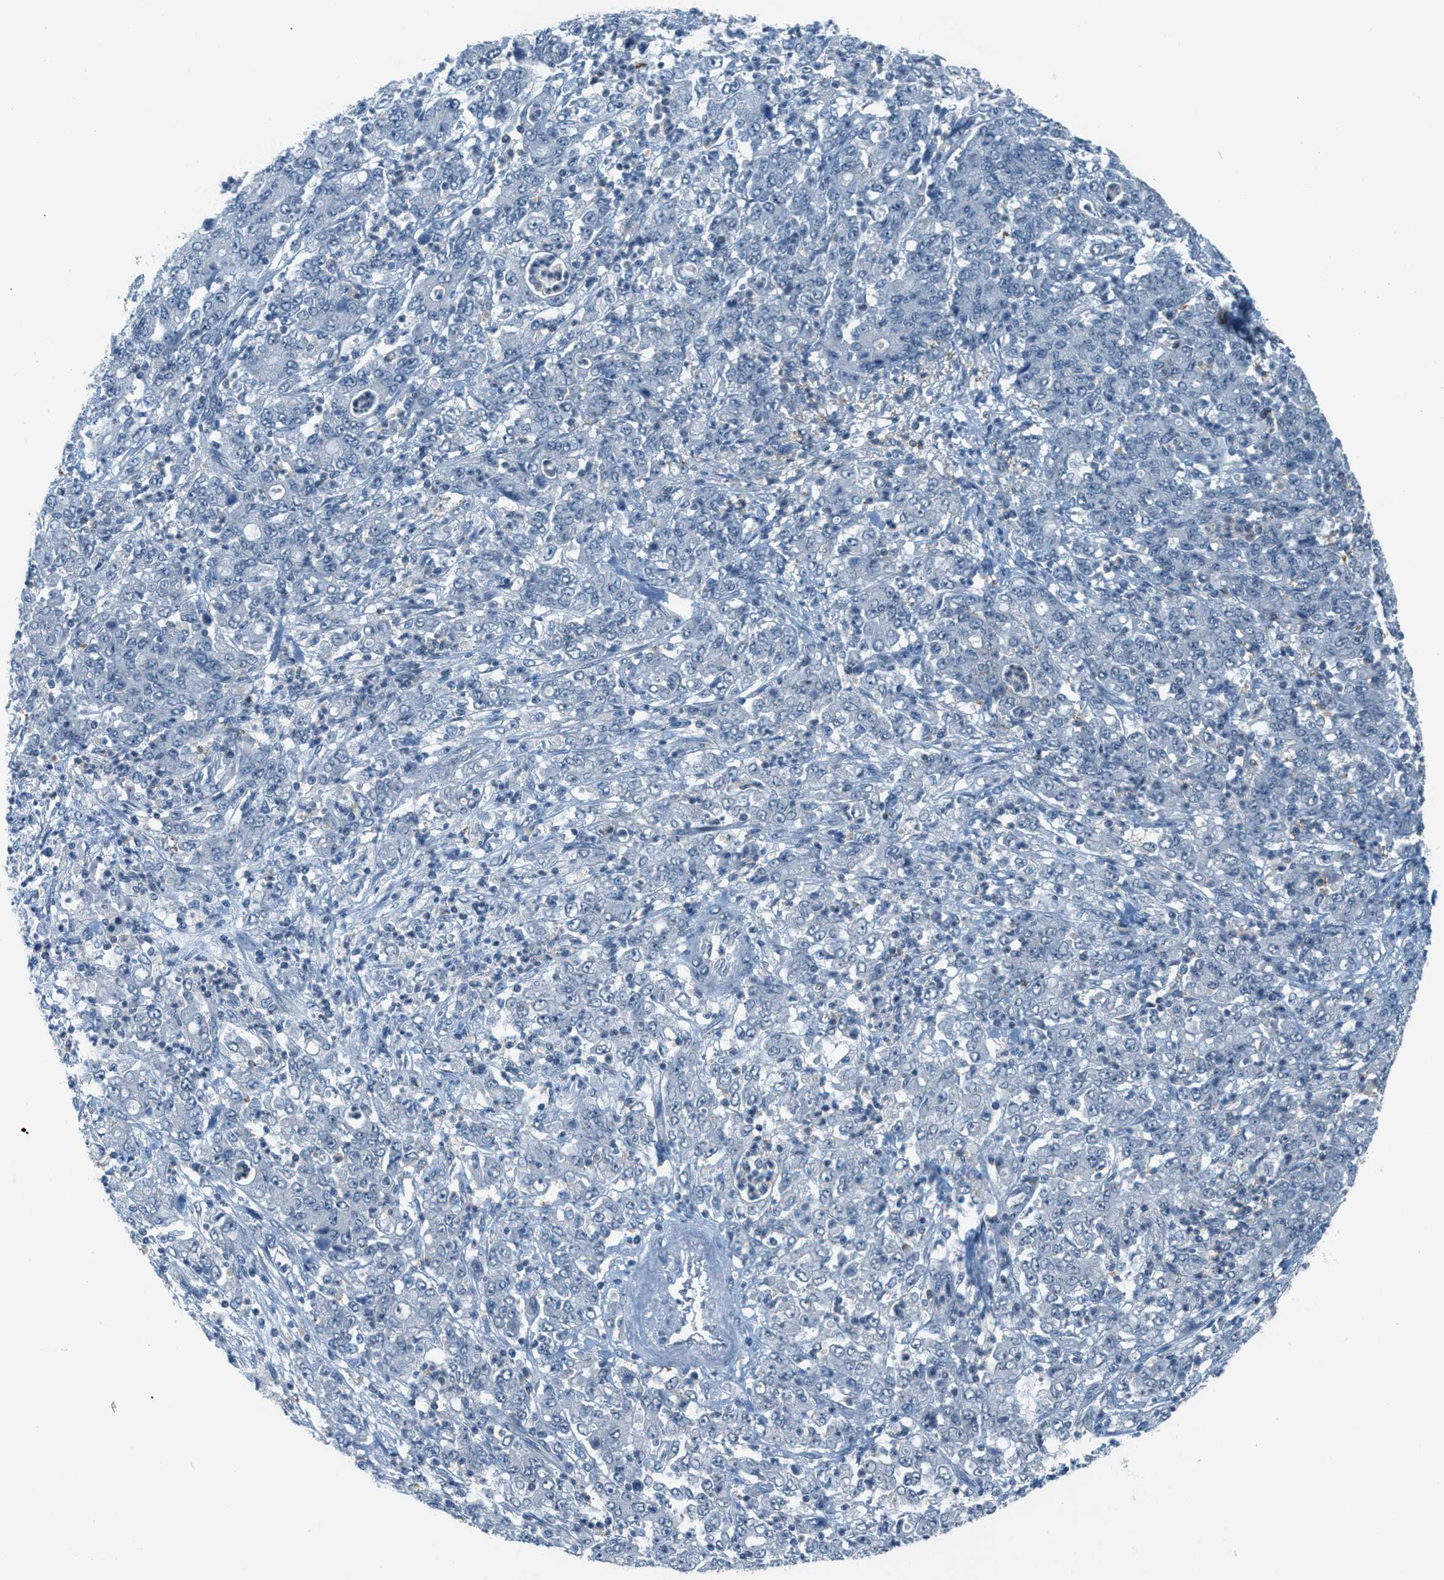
{"staining": {"intensity": "negative", "quantity": "none", "location": "none"}, "tissue": "stomach cancer", "cell_type": "Tumor cells", "image_type": "cancer", "snomed": [{"axis": "morphology", "description": "Adenocarcinoma, NOS"}, {"axis": "topography", "description": "Stomach, lower"}], "caption": "This histopathology image is of stomach cancer stained with immunohistochemistry to label a protein in brown with the nuclei are counter-stained blue. There is no staining in tumor cells. (DAB IHC, high magnification).", "gene": "FYN", "patient": {"sex": "female", "age": 71}}